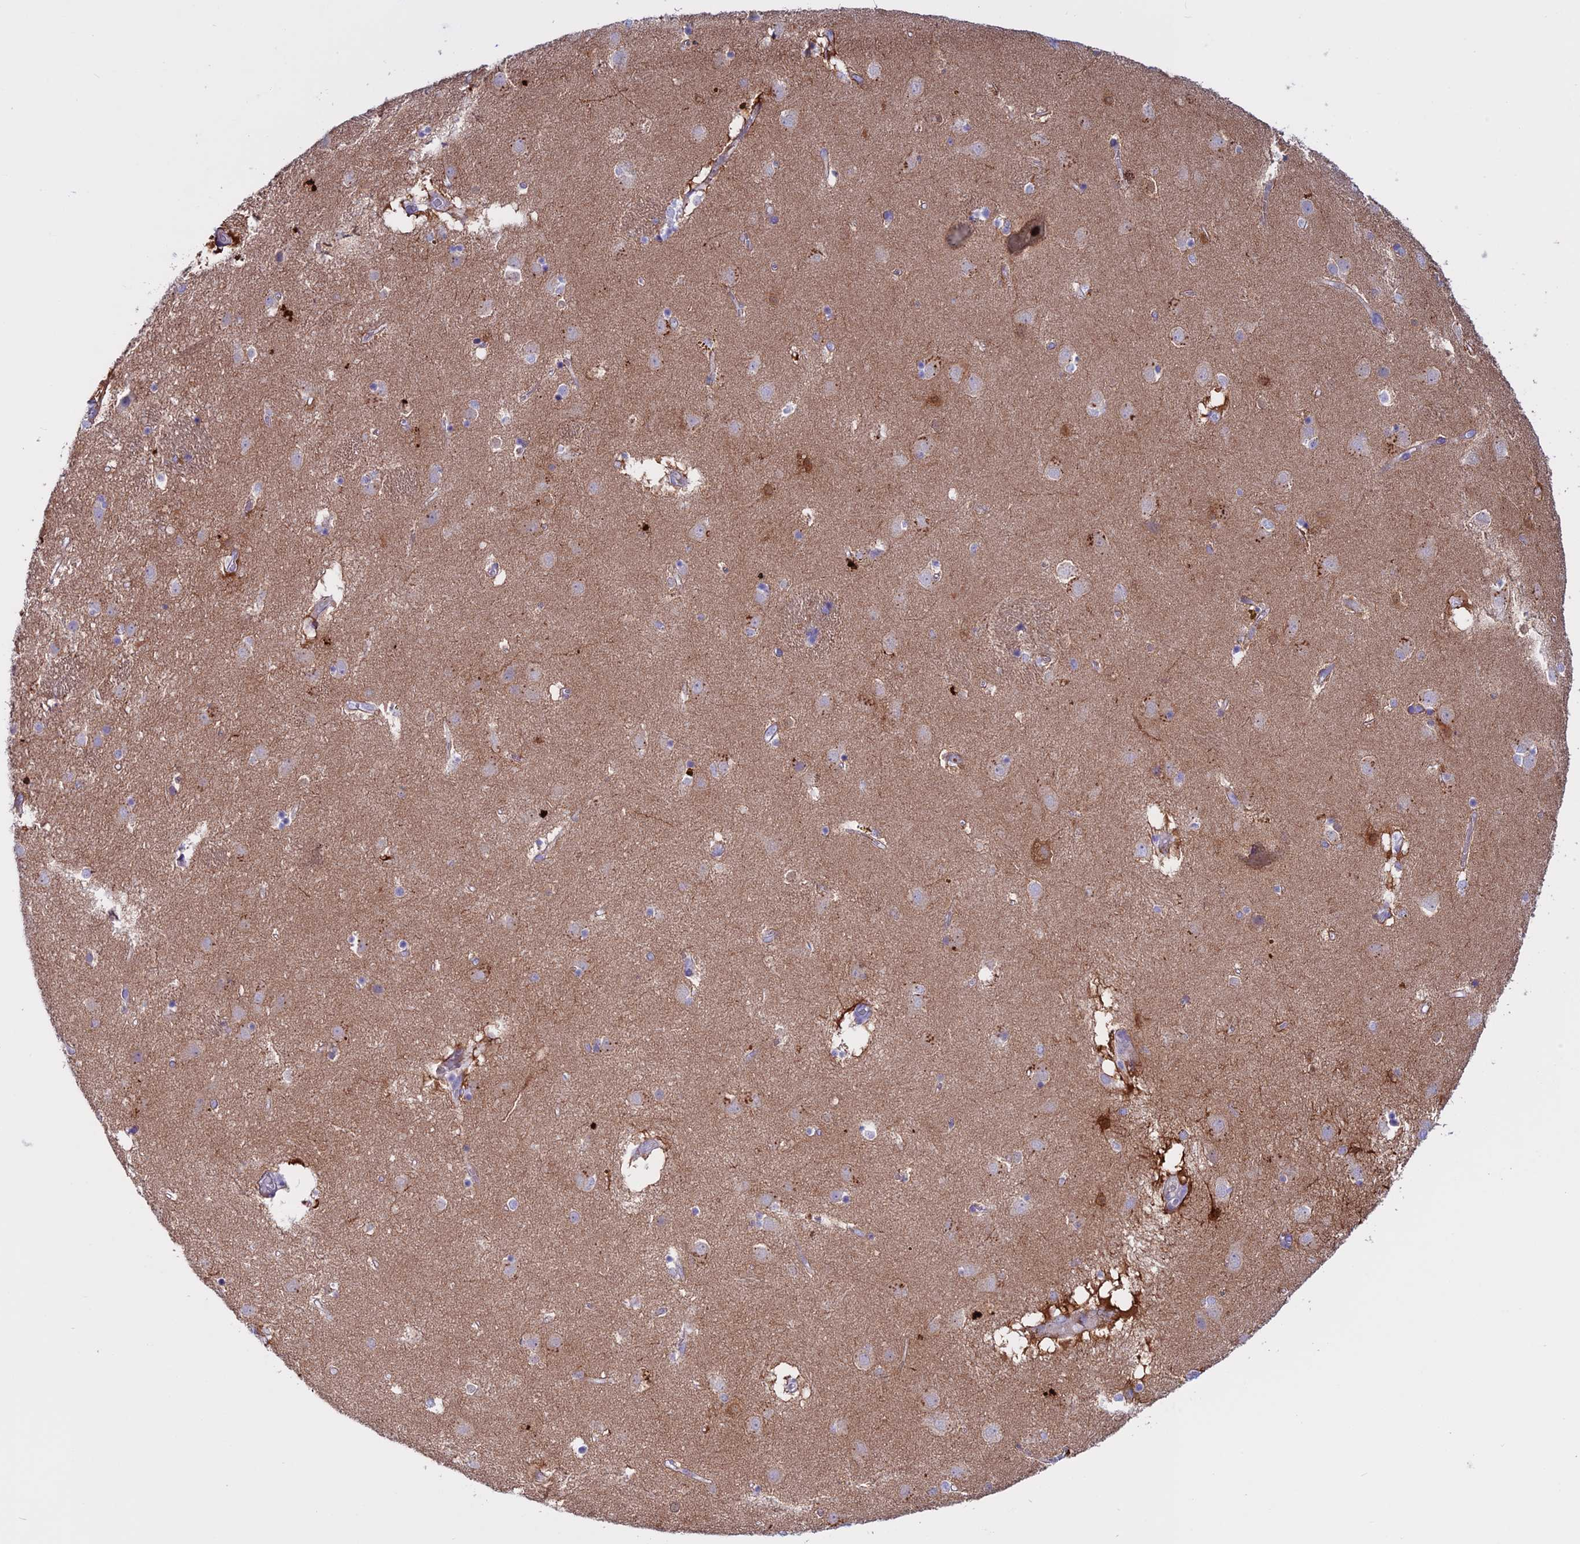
{"staining": {"intensity": "moderate", "quantity": "<25%", "location": "cytoplasmic/membranous,nuclear"}, "tissue": "caudate", "cell_type": "Glial cells", "image_type": "normal", "snomed": [{"axis": "morphology", "description": "Normal tissue, NOS"}, {"axis": "topography", "description": "Lateral ventricle wall"}], "caption": "Moderate cytoplasmic/membranous,nuclear staining is present in about <25% of glial cells in normal caudate. (DAB (3,3'-diaminobenzidine) = brown stain, brightfield microscopy at high magnification).", "gene": "CLEC2L", "patient": {"sex": "male", "age": 70}}